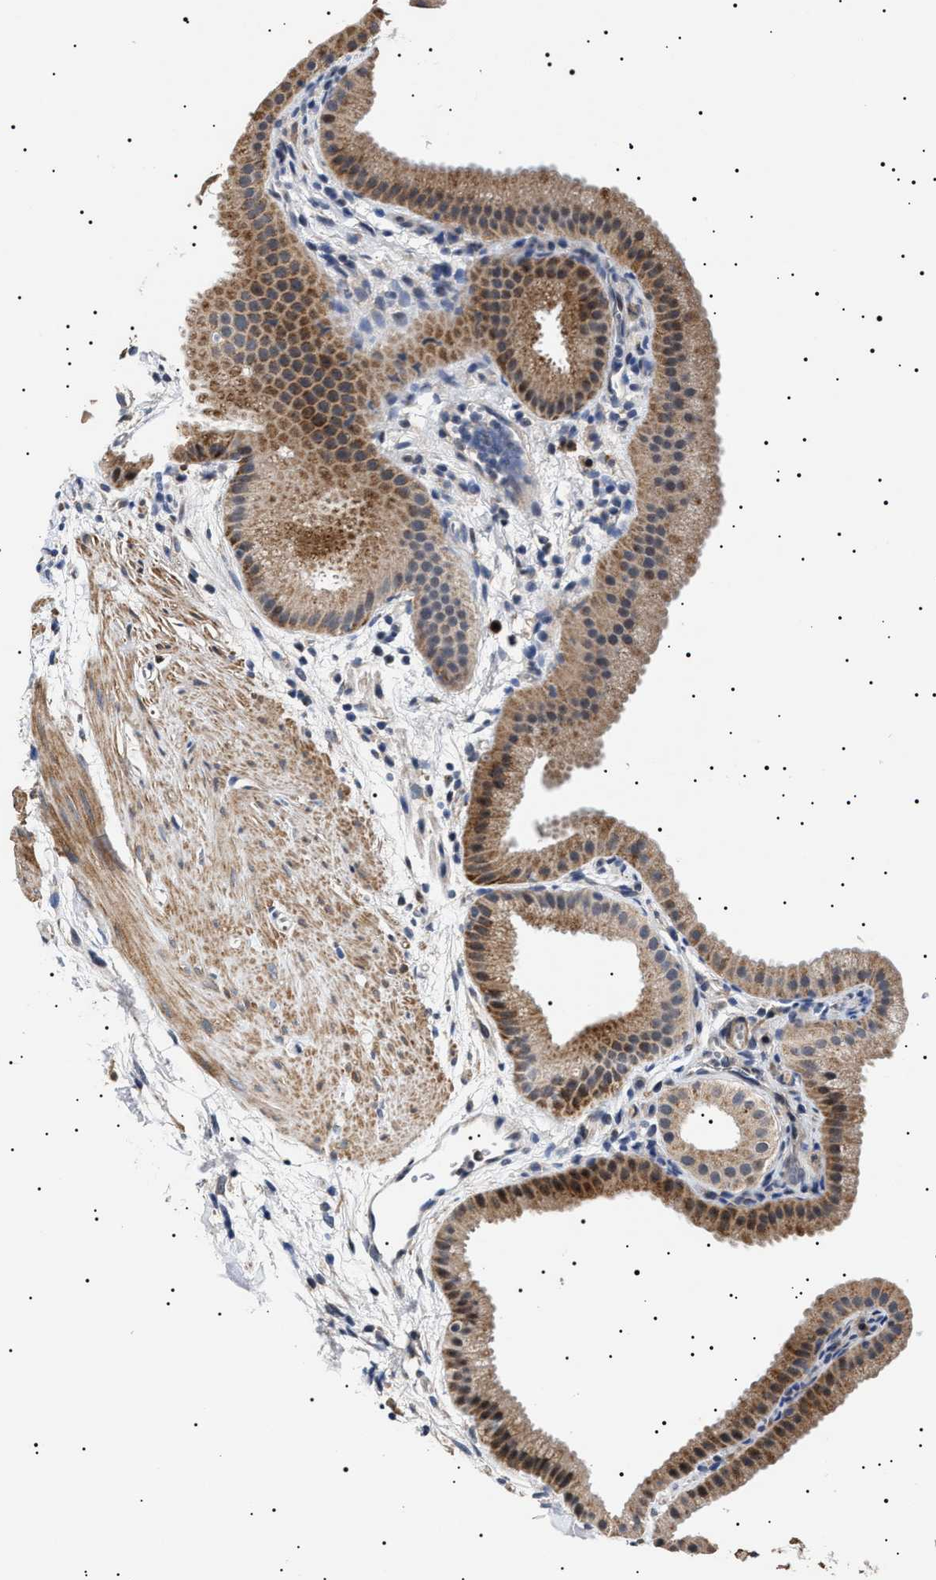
{"staining": {"intensity": "moderate", "quantity": ">75%", "location": "cytoplasmic/membranous"}, "tissue": "gallbladder", "cell_type": "Glandular cells", "image_type": "normal", "snomed": [{"axis": "morphology", "description": "Normal tissue, NOS"}, {"axis": "topography", "description": "Gallbladder"}], "caption": "A high-resolution micrograph shows immunohistochemistry (IHC) staining of benign gallbladder, which demonstrates moderate cytoplasmic/membranous expression in about >75% of glandular cells. (DAB IHC with brightfield microscopy, high magnification).", "gene": "RAB34", "patient": {"sex": "female", "age": 64}}